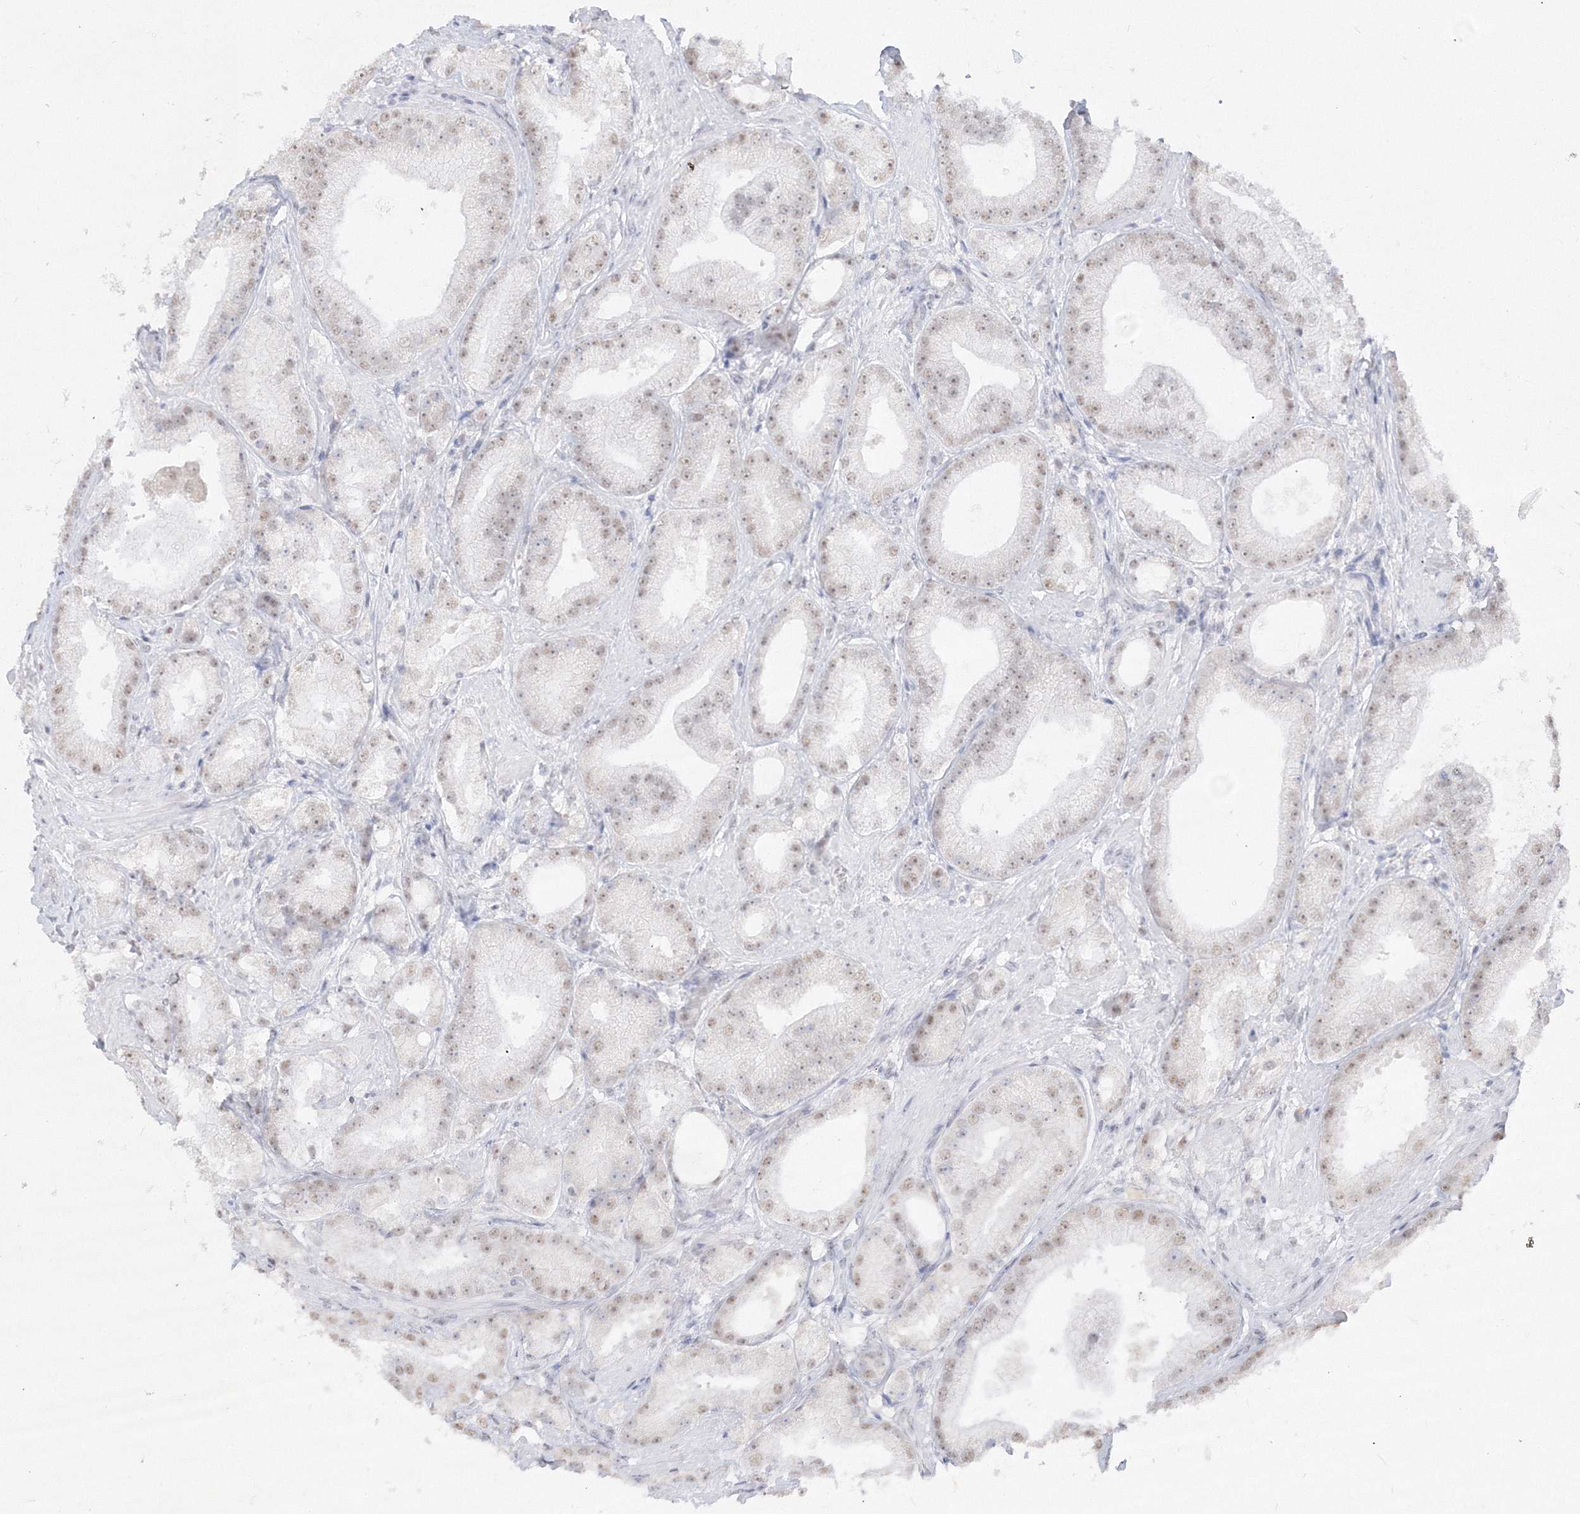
{"staining": {"intensity": "weak", "quantity": ">75%", "location": "nuclear"}, "tissue": "prostate cancer", "cell_type": "Tumor cells", "image_type": "cancer", "snomed": [{"axis": "morphology", "description": "Adenocarcinoma, Low grade"}, {"axis": "topography", "description": "Prostate"}], "caption": "Immunohistochemistry of prostate cancer (low-grade adenocarcinoma) demonstrates low levels of weak nuclear expression in about >75% of tumor cells.", "gene": "PPP4R2", "patient": {"sex": "male", "age": 67}}